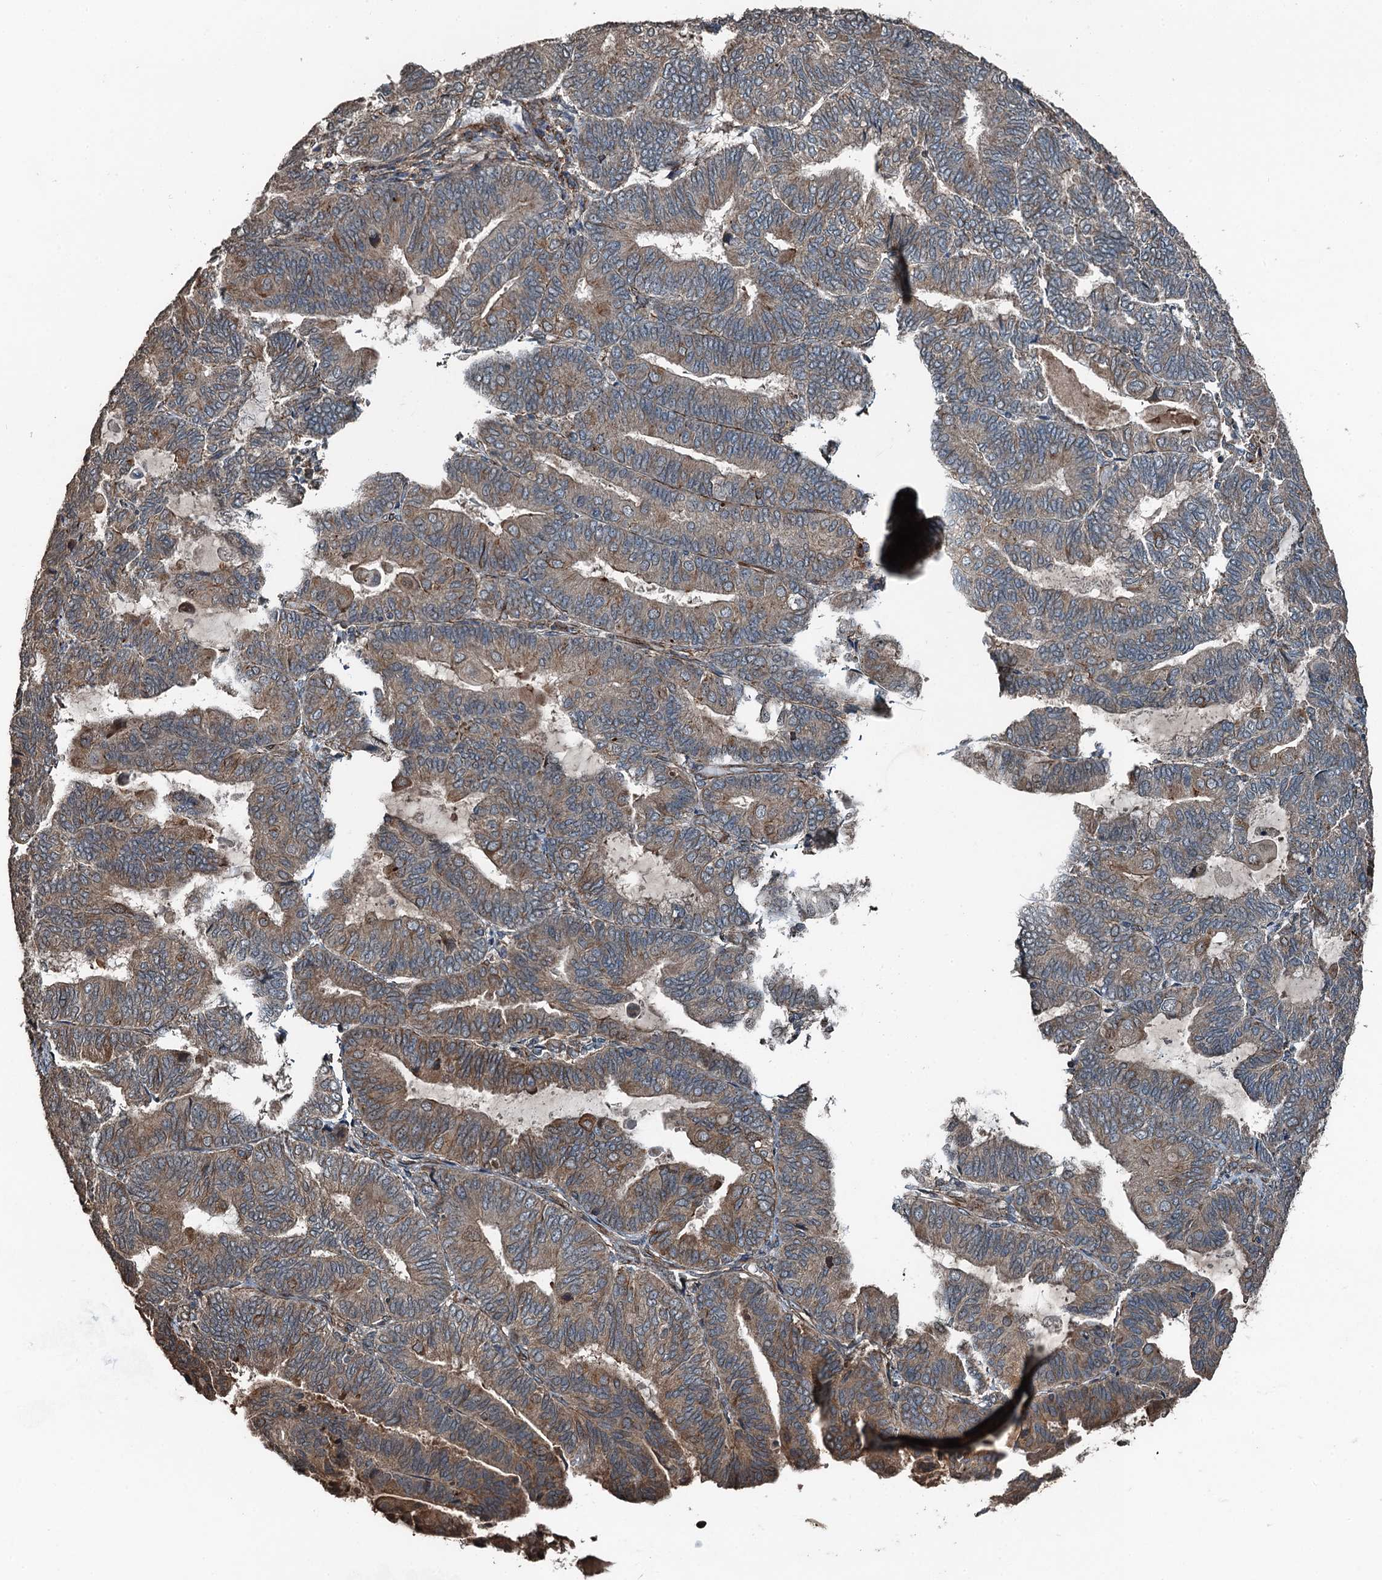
{"staining": {"intensity": "weak", "quantity": ">75%", "location": "cytoplasmic/membranous"}, "tissue": "endometrial cancer", "cell_type": "Tumor cells", "image_type": "cancer", "snomed": [{"axis": "morphology", "description": "Adenocarcinoma, NOS"}, {"axis": "topography", "description": "Endometrium"}], "caption": "Immunohistochemical staining of human adenocarcinoma (endometrial) reveals weak cytoplasmic/membranous protein positivity in about >75% of tumor cells. (brown staining indicates protein expression, while blue staining denotes nuclei).", "gene": "TCTN1", "patient": {"sex": "female", "age": 81}}